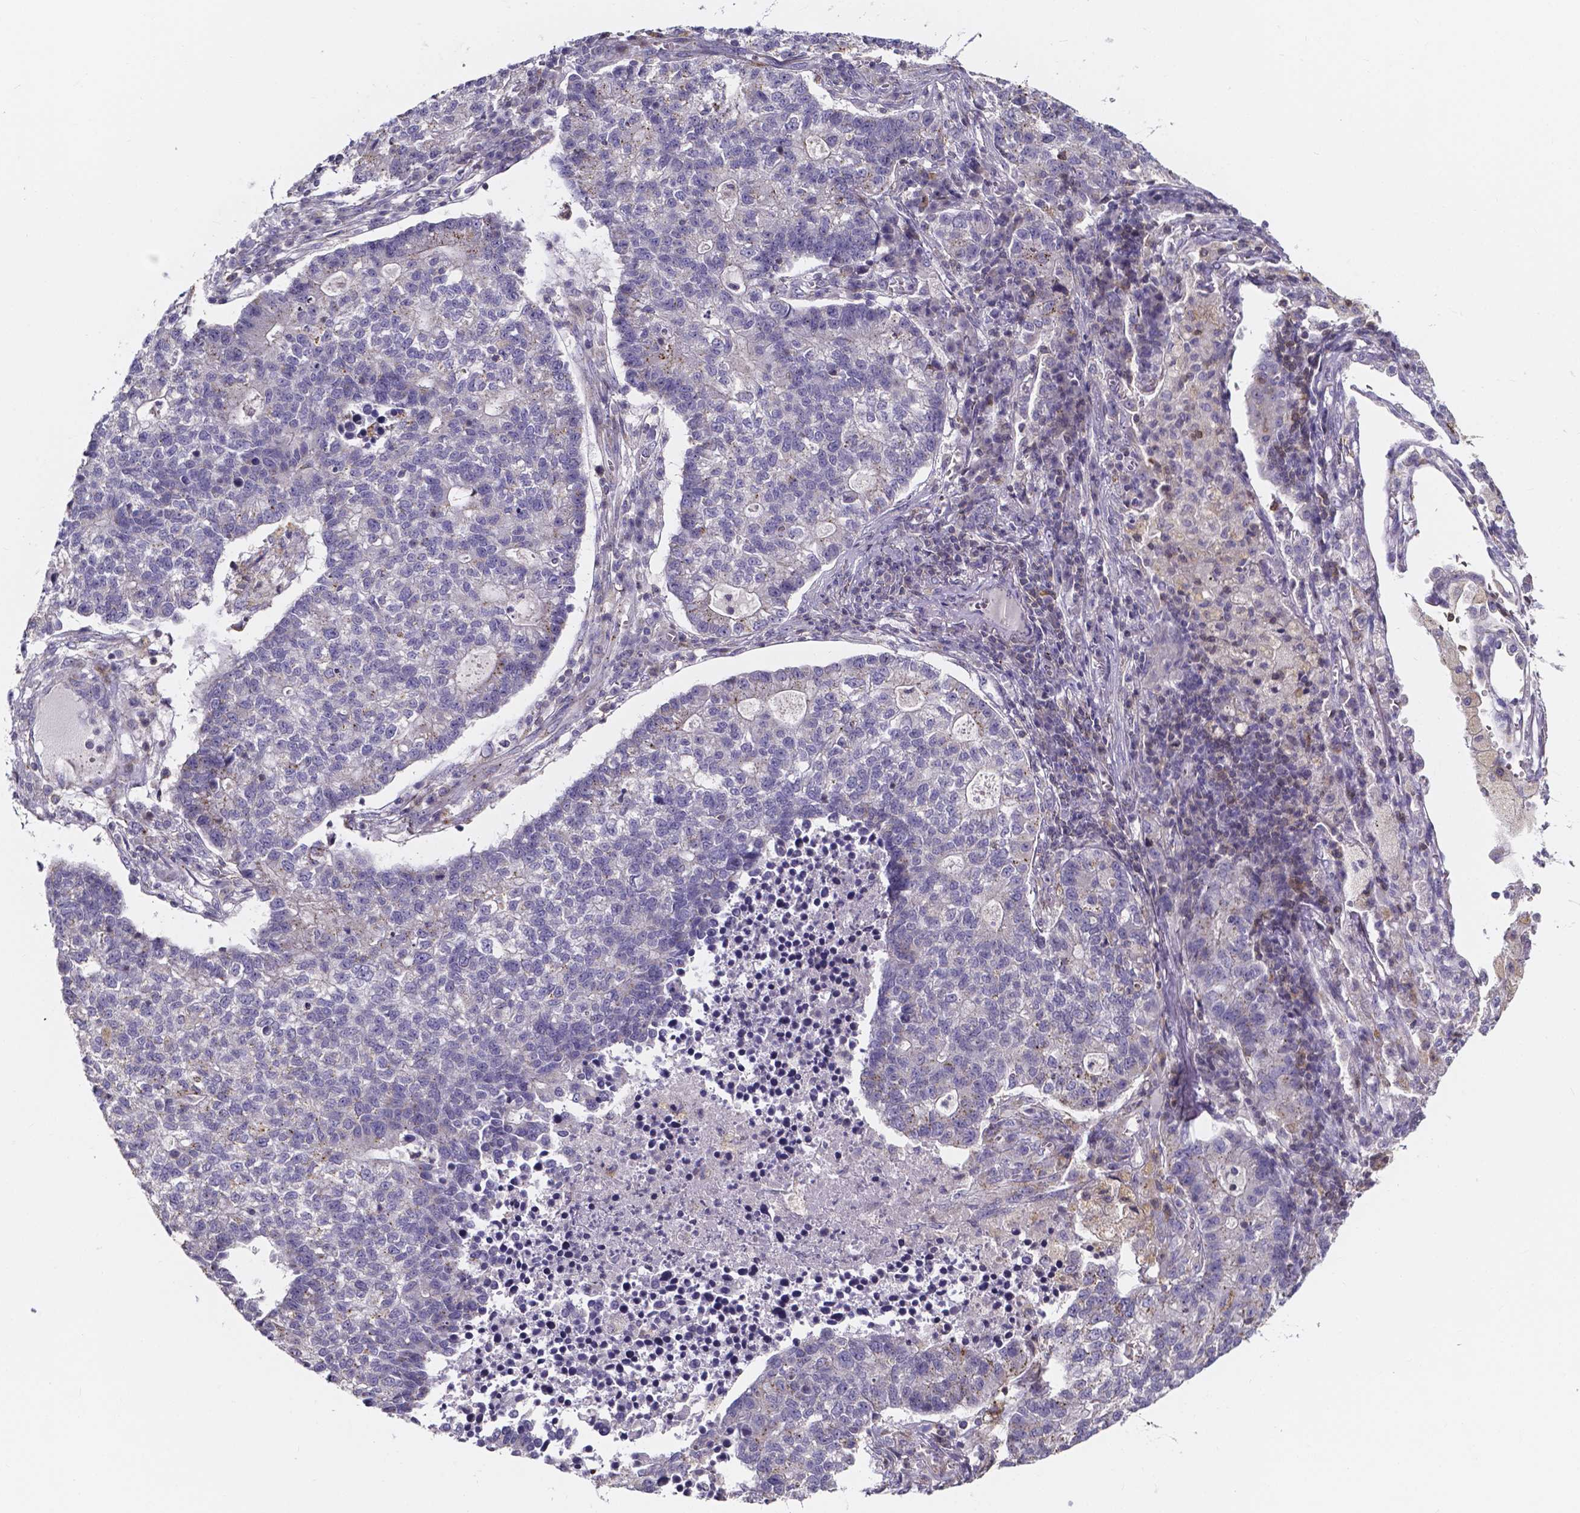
{"staining": {"intensity": "weak", "quantity": "<25%", "location": "cytoplasmic/membranous"}, "tissue": "lung cancer", "cell_type": "Tumor cells", "image_type": "cancer", "snomed": [{"axis": "morphology", "description": "Adenocarcinoma, NOS"}, {"axis": "topography", "description": "Lung"}], "caption": "This is an immunohistochemistry micrograph of lung adenocarcinoma. There is no expression in tumor cells.", "gene": "THEMIS", "patient": {"sex": "male", "age": 57}}